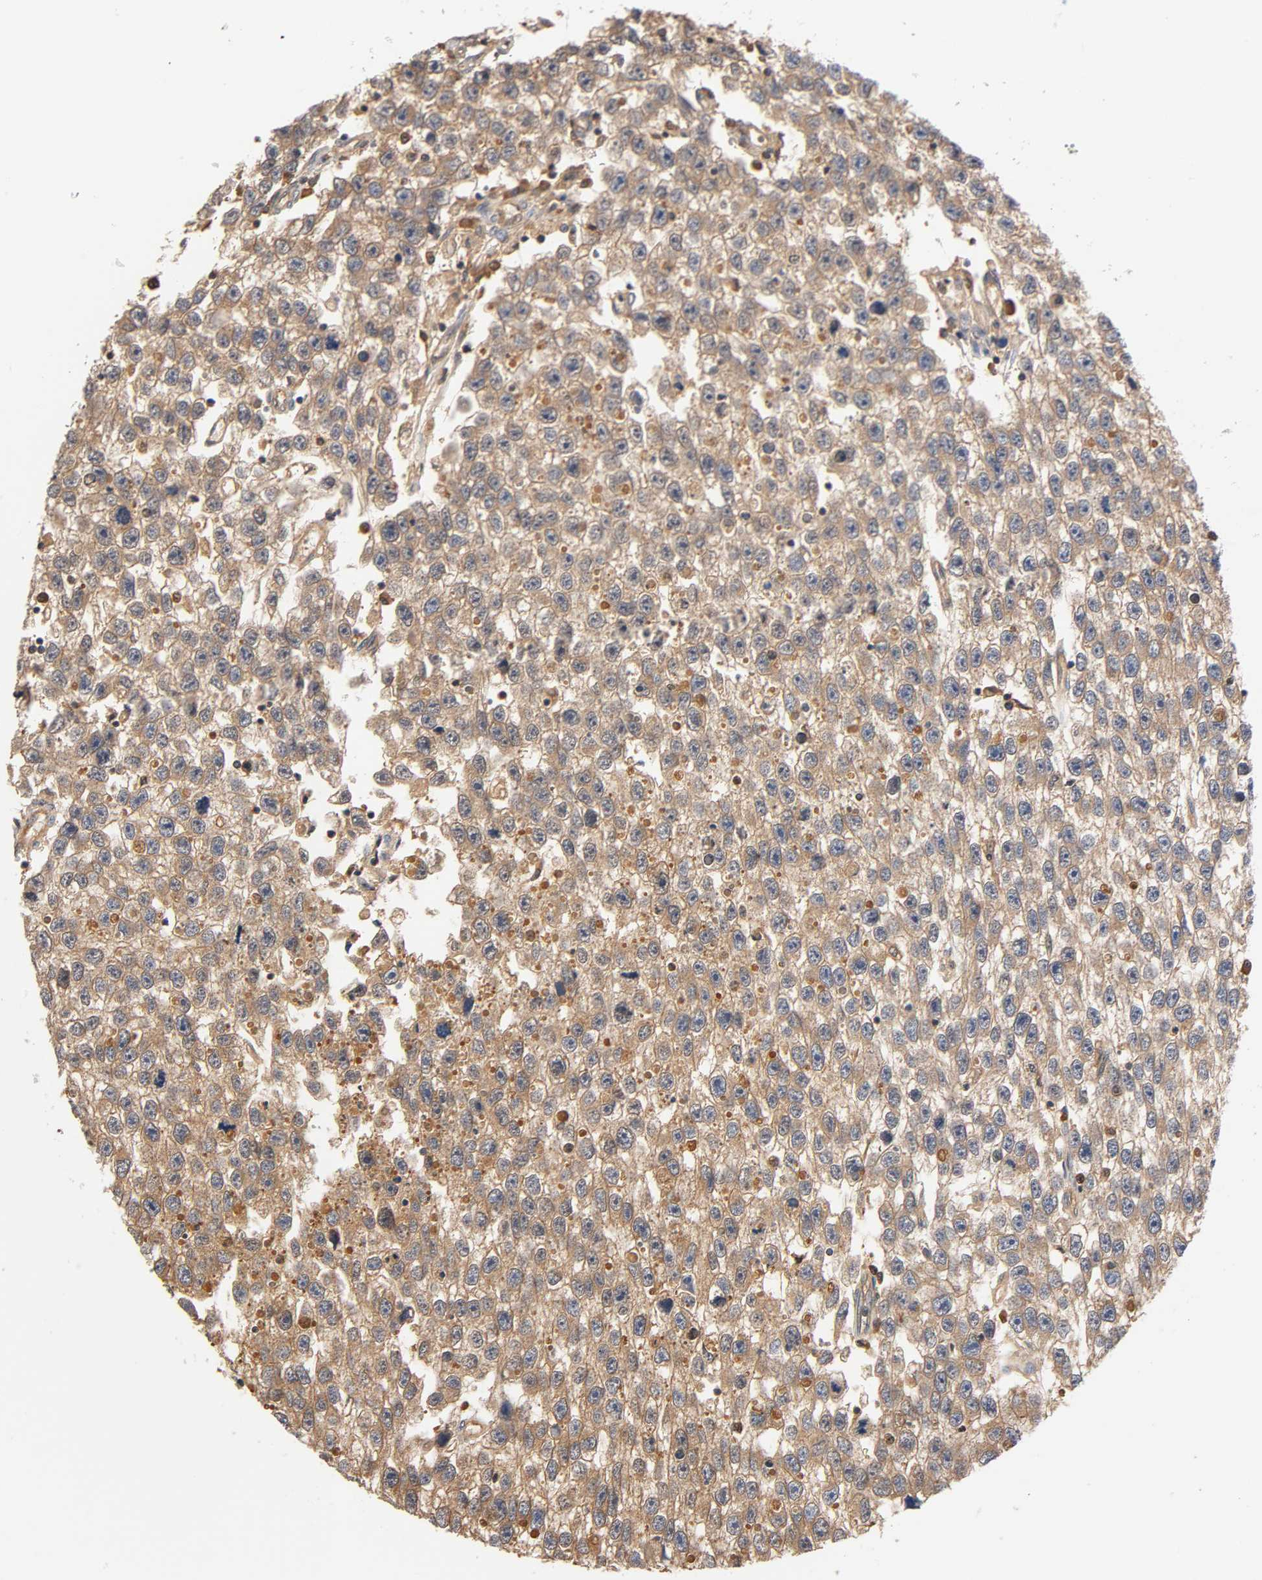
{"staining": {"intensity": "weak", "quantity": ">75%", "location": "cytoplasmic/membranous"}, "tissue": "testis cancer", "cell_type": "Tumor cells", "image_type": "cancer", "snomed": [{"axis": "morphology", "description": "Seminoma, NOS"}, {"axis": "topography", "description": "Testis"}], "caption": "Human testis cancer (seminoma) stained for a protein (brown) demonstrates weak cytoplasmic/membranous positive staining in about >75% of tumor cells.", "gene": "ALDOA", "patient": {"sex": "male", "age": 33}}